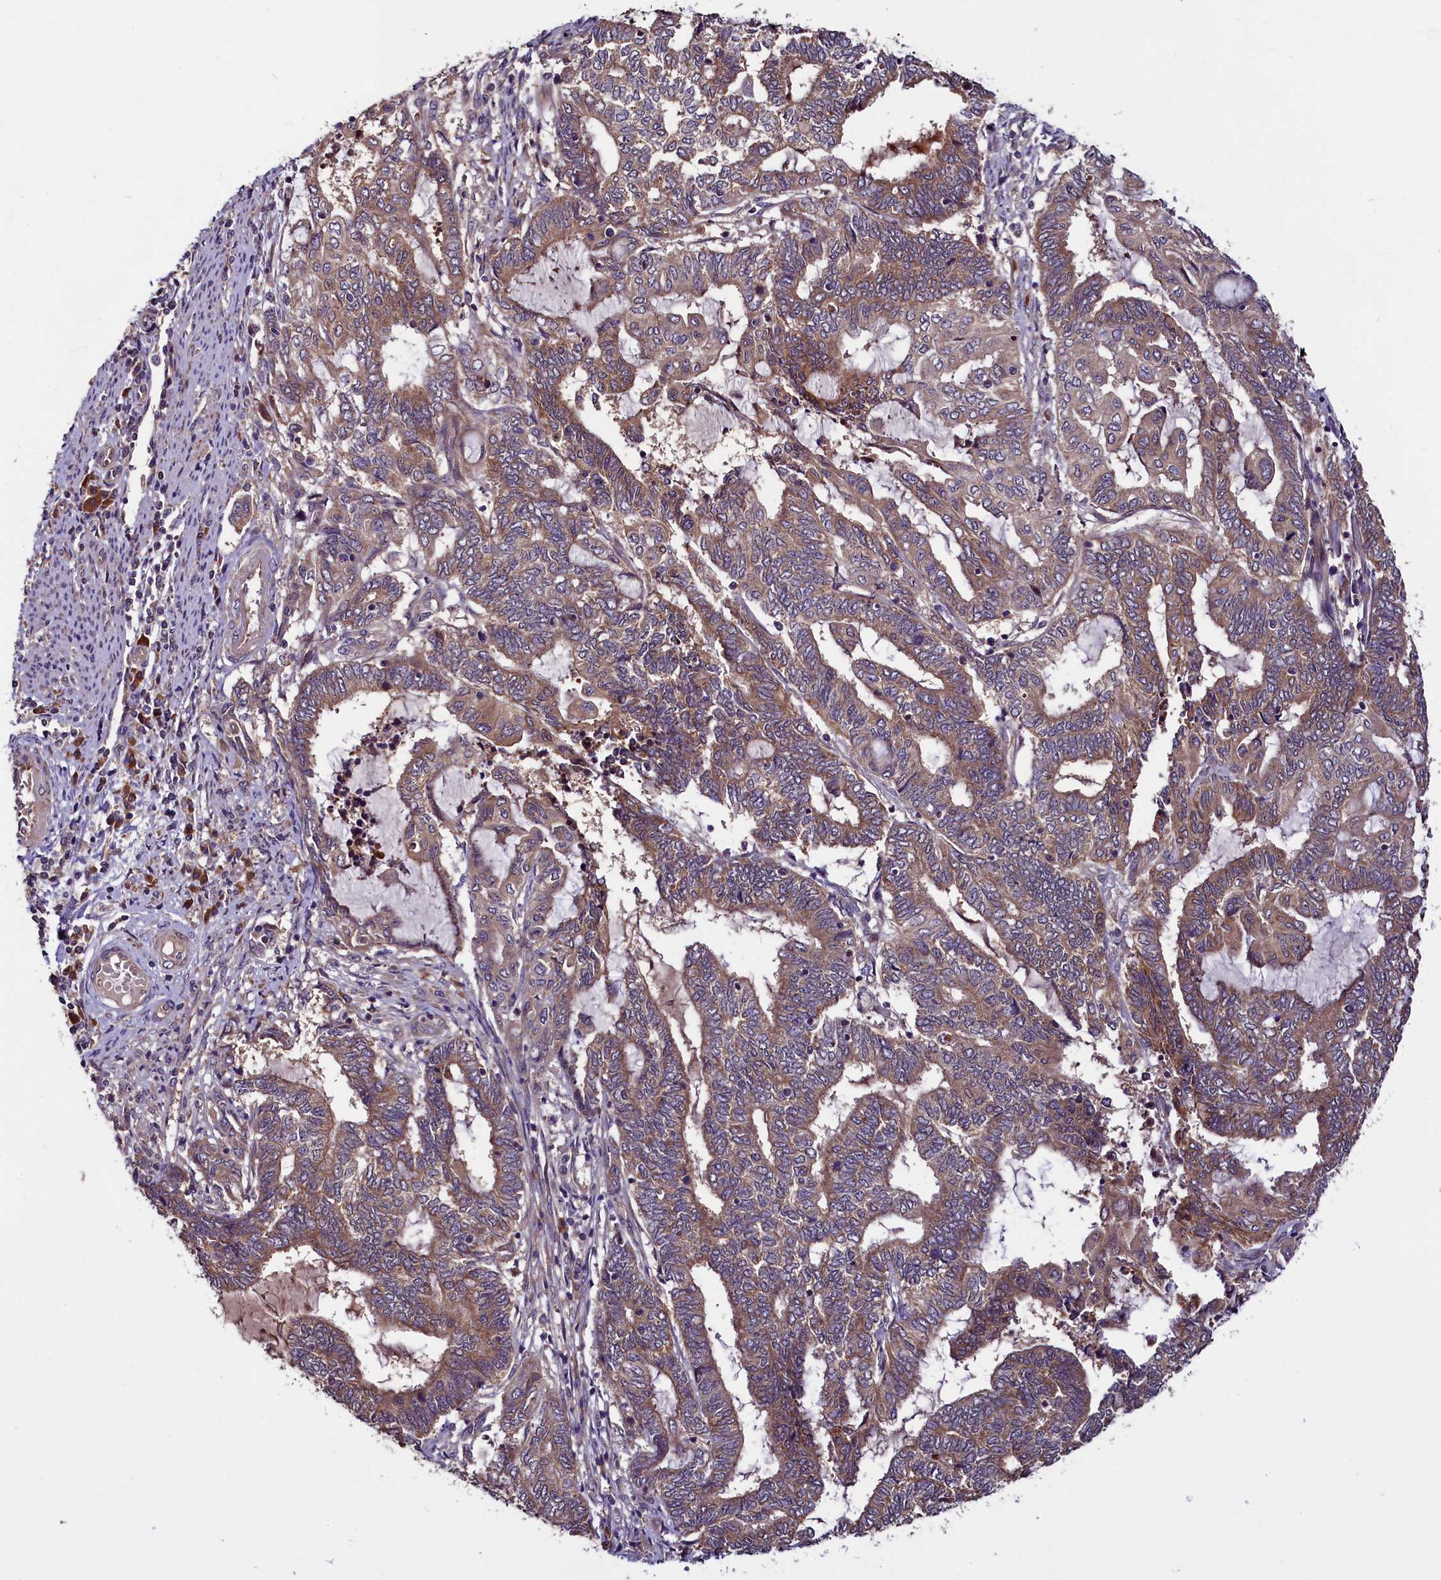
{"staining": {"intensity": "moderate", "quantity": ">75%", "location": "cytoplasmic/membranous"}, "tissue": "endometrial cancer", "cell_type": "Tumor cells", "image_type": "cancer", "snomed": [{"axis": "morphology", "description": "Adenocarcinoma, NOS"}, {"axis": "topography", "description": "Uterus"}, {"axis": "topography", "description": "Endometrium"}], "caption": "Endometrial cancer tissue shows moderate cytoplasmic/membranous positivity in approximately >75% of tumor cells, visualized by immunohistochemistry.", "gene": "RPUSD2", "patient": {"sex": "female", "age": 70}}